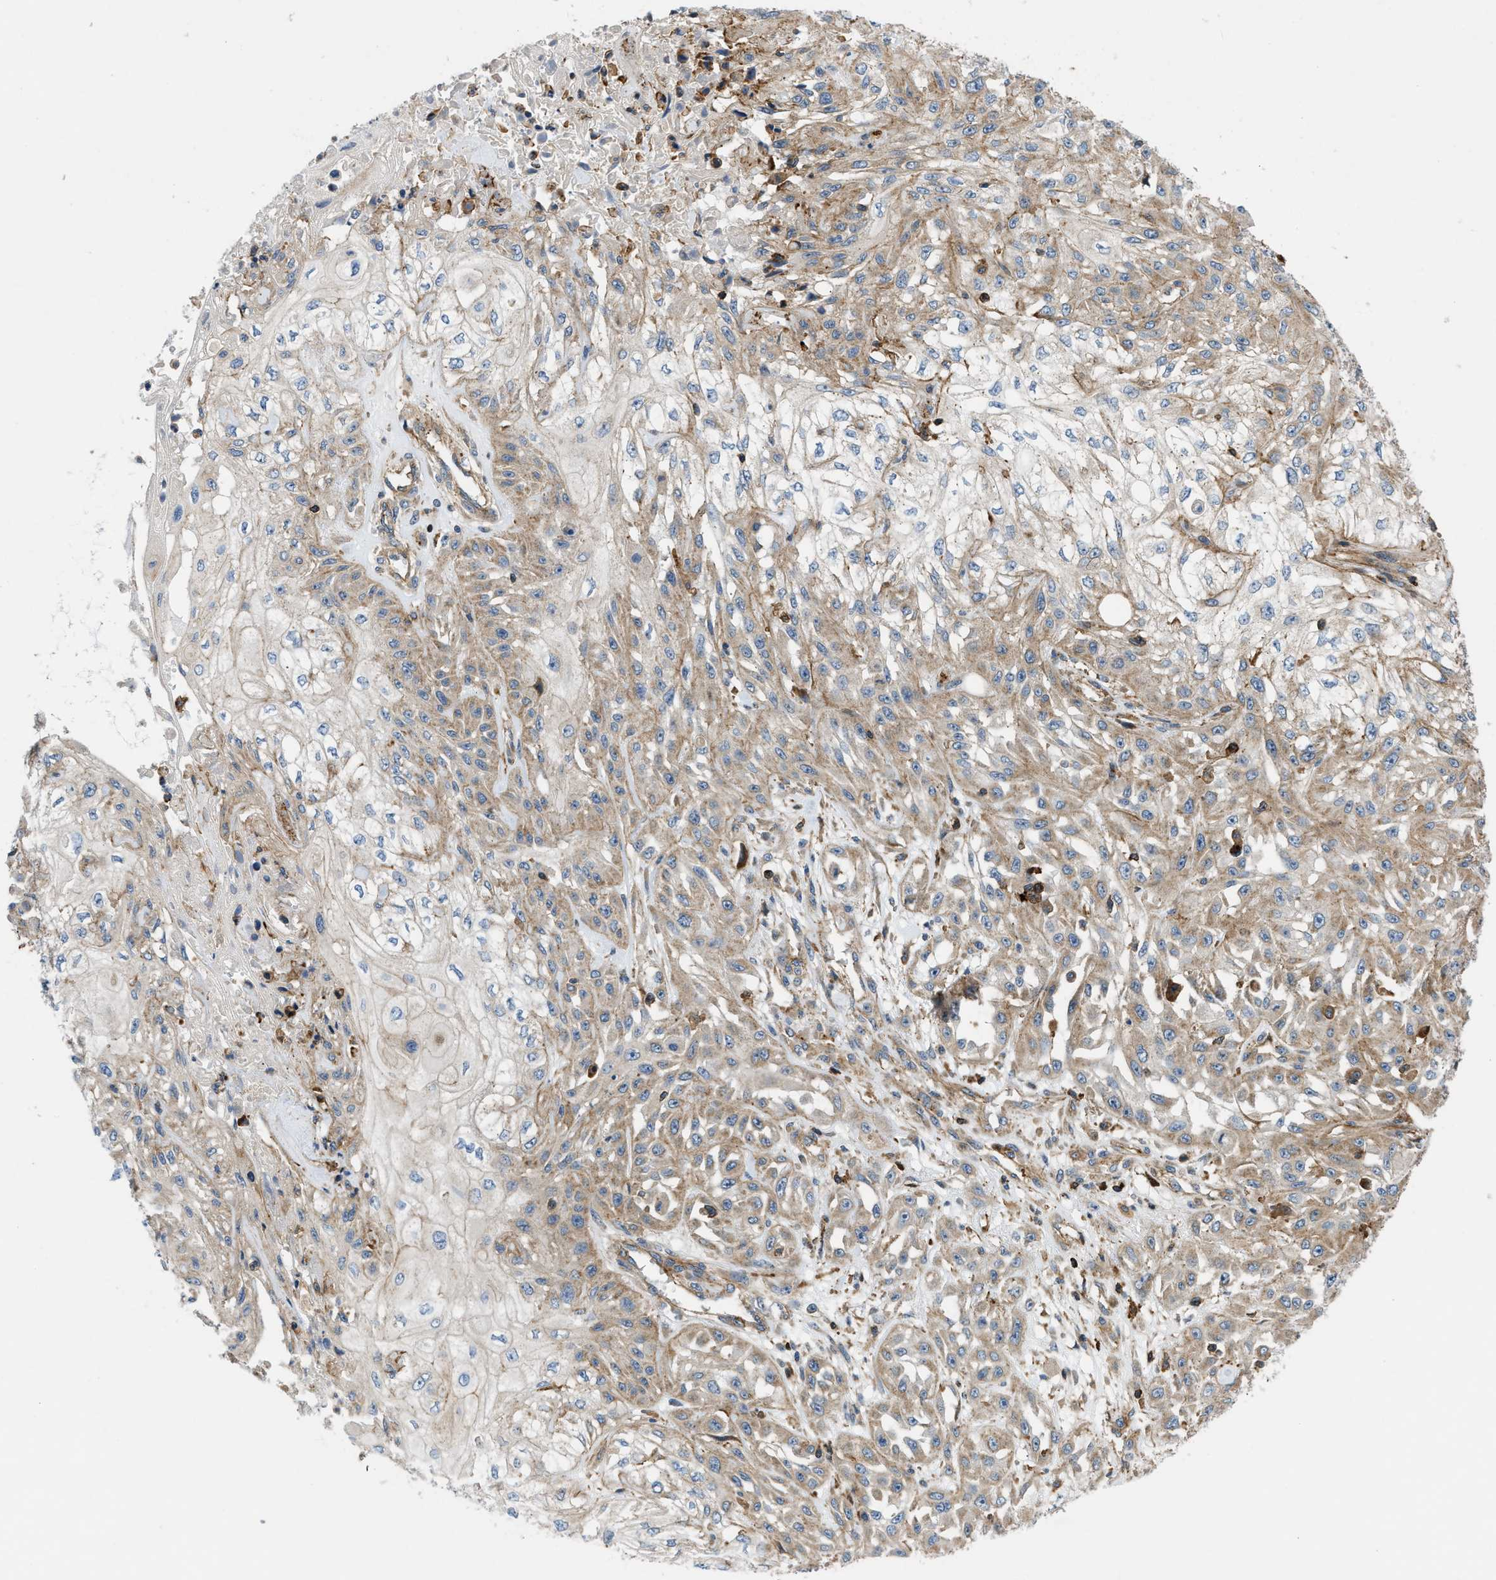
{"staining": {"intensity": "moderate", "quantity": ">75%", "location": "cytoplasmic/membranous"}, "tissue": "skin cancer", "cell_type": "Tumor cells", "image_type": "cancer", "snomed": [{"axis": "morphology", "description": "Squamous cell carcinoma, NOS"}, {"axis": "morphology", "description": "Squamous cell carcinoma, metastatic, NOS"}, {"axis": "topography", "description": "Skin"}, {"axis": "topography", "description": "Lymph node"}], "caption": "High-power microscopy captured an immunohistochemistry image of skin cancer (metastatic squamous cell carcinoma), revealing moderate cytoplasmic/membranous staining in about >75% of tumor cells.", "gene": "DHODH", "patient": {"sex": "male", "age": 75}}